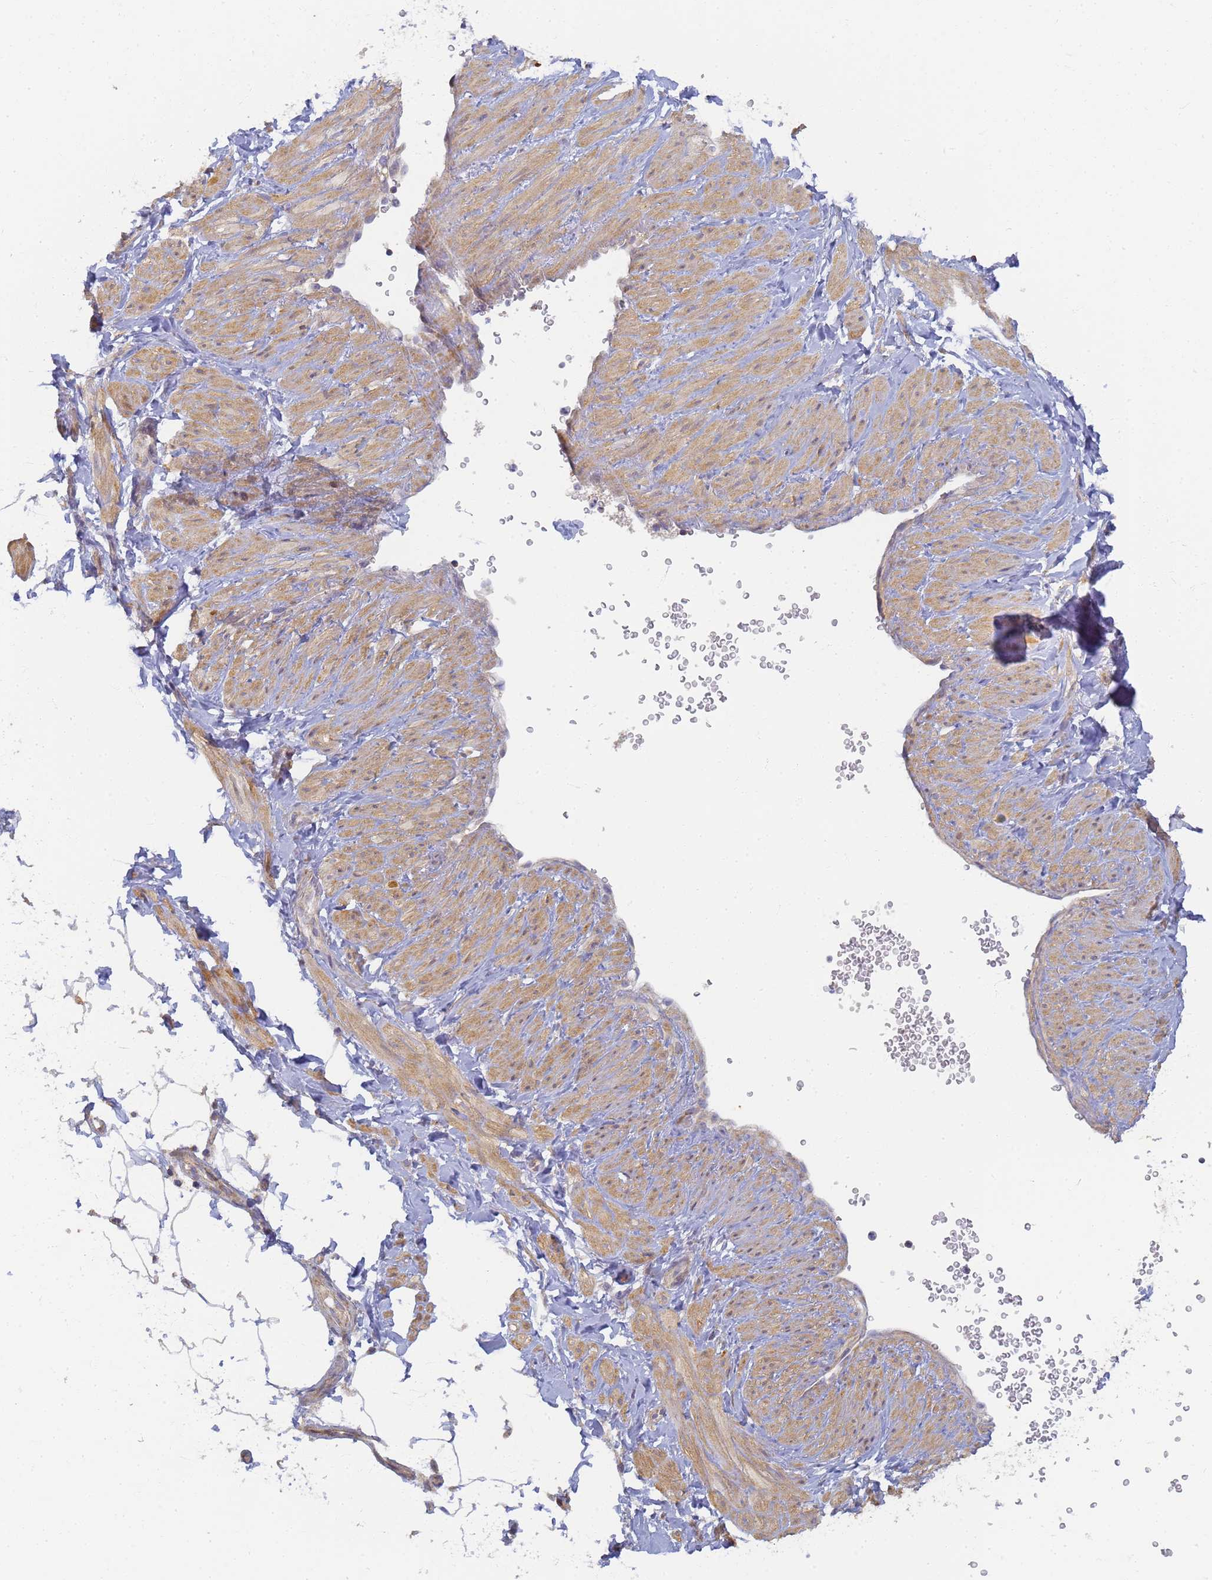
{"staining": {"intensity": "negative", "quantity": "none", "location": "none"}, "tissue": "adipose tissue", "cell_type": "Adipocytes", "image_type": "normal", "snomed": [{"axis": "morphology", "description": "Normal tissue, NOS"}, {"axis": "topography", "description": "Soft tissue"}, {"axis": "topography", "description": "Adipose tissue"}, {"axis": "topography", "description": "Vascular tissue"}, {"axis": "topography", "description": "Peripheral nerve tissue"}], "caption": "Immunohistochemistry (IHC) of unremarkable human adipose tissue reveals no expression in adipocytes.", "gene": "UTP23", "patient": {"sex": "male", "age": 74}}